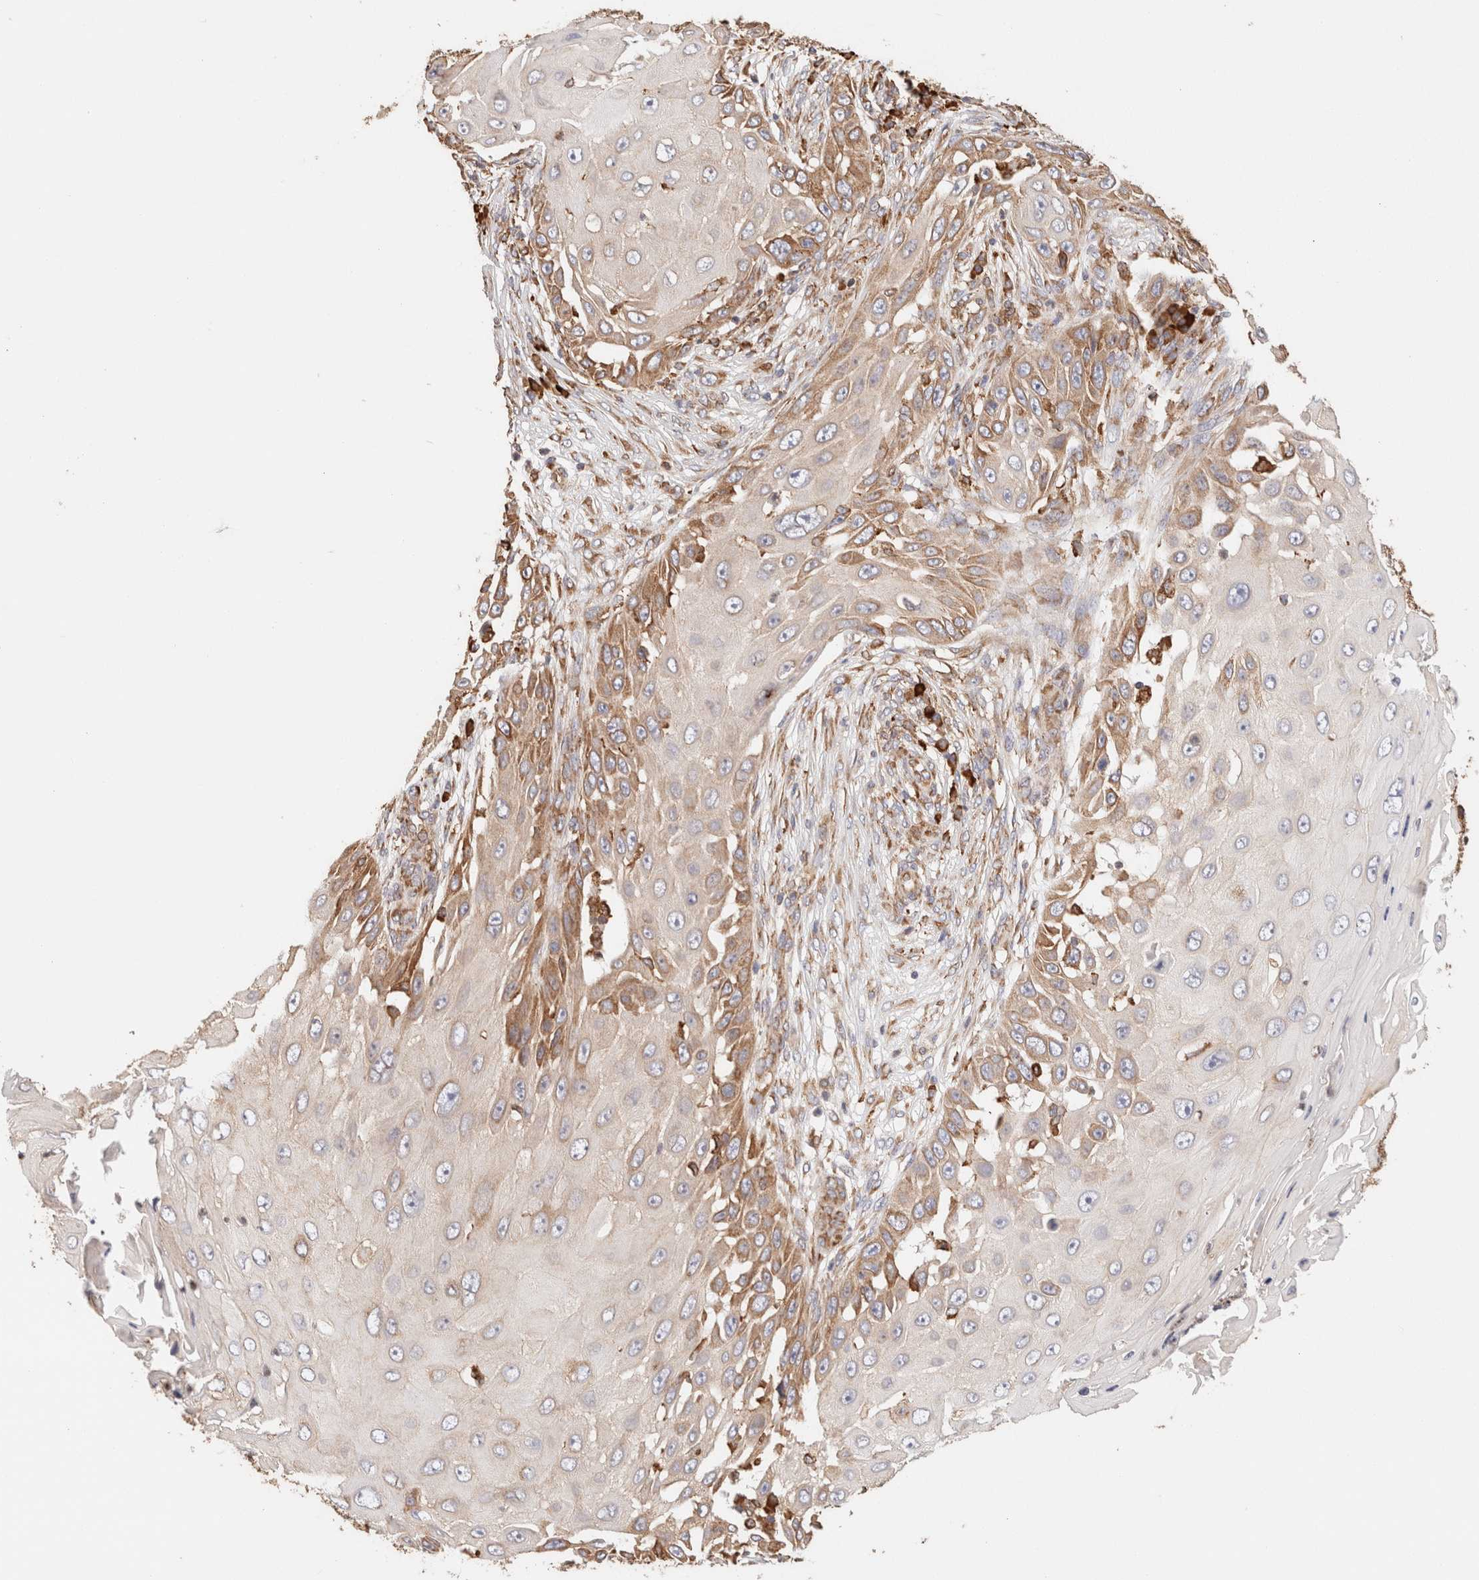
{"staining": {"intensity": "moderate", "quantity": "25%-75%", "location": "cytoplasmic/membranous"}, "tissue": "skin cancer", "cell_type": "Tumor cells", "image_type": "cancer", "snomed": [{"axis": "morphology", "description": "Squamous cell carcinoma, NOS"}, {"axis": "topography", "description": "Skin"}], "caption": "Tumor cells display moderate cytoplasmic/membranous positivity in about 25%-75% of cells in squamous cell carcinoma (skin).", "gene": "FER", "patient": {"sex": "female", "age": 44}}